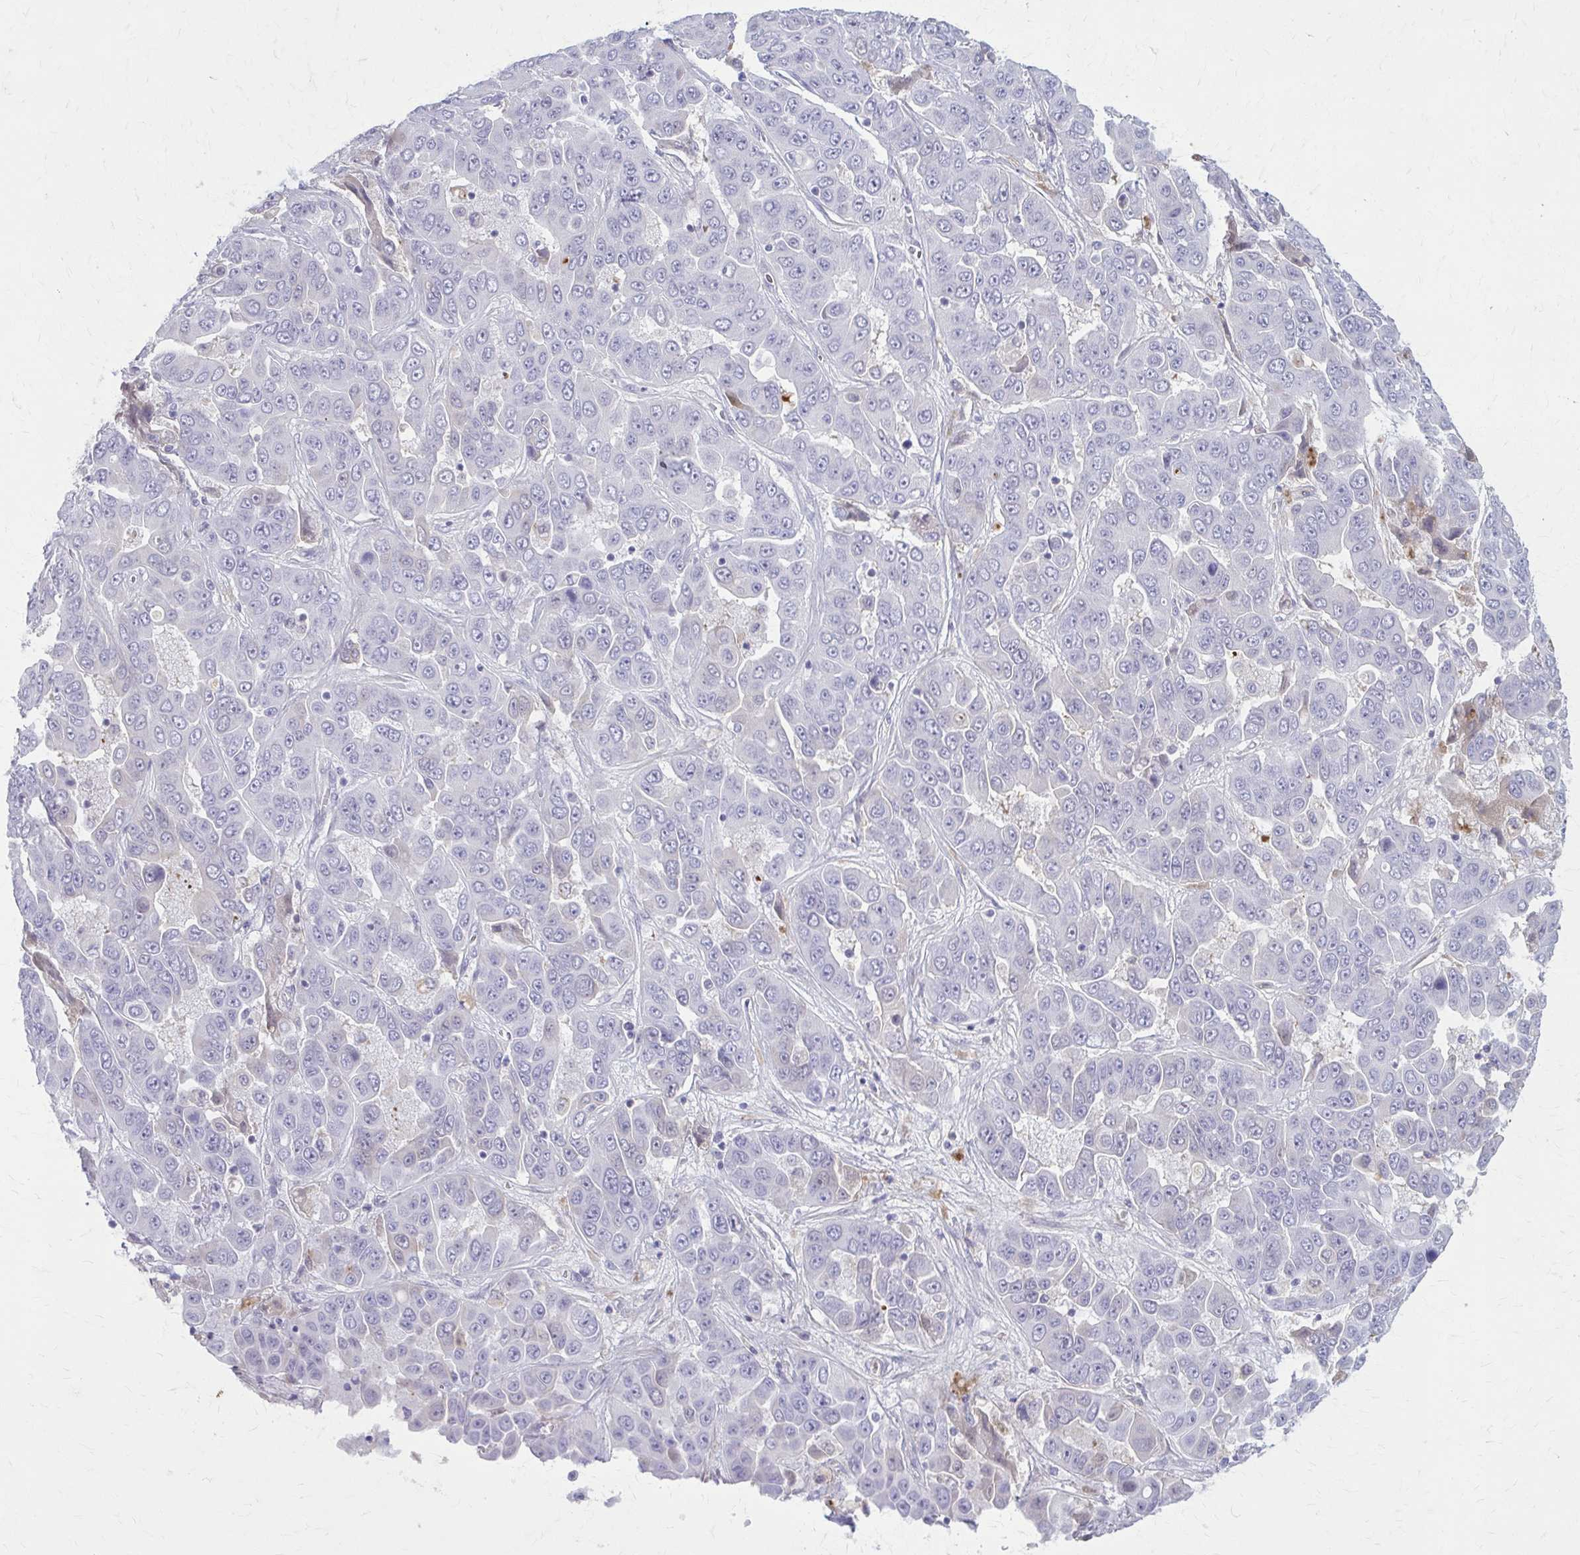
{"staining": {"intensity": "negative", "quantity": "none", "location": "none"}, "tissue": "liver cancer", "cell_type": "Tumor cells", "image_type": "cancer", "snomed": [{"axis": "morphology", "description": "Cholangiocarcinoma"}, {"axis": "topography", "description": "Liver"}], "caption": "Tumor cells show no significant protein positivity in liver cholangiocarcinoma.", "gene": "SERPIND1", "patient": {"sex": "female", "age": 52}}